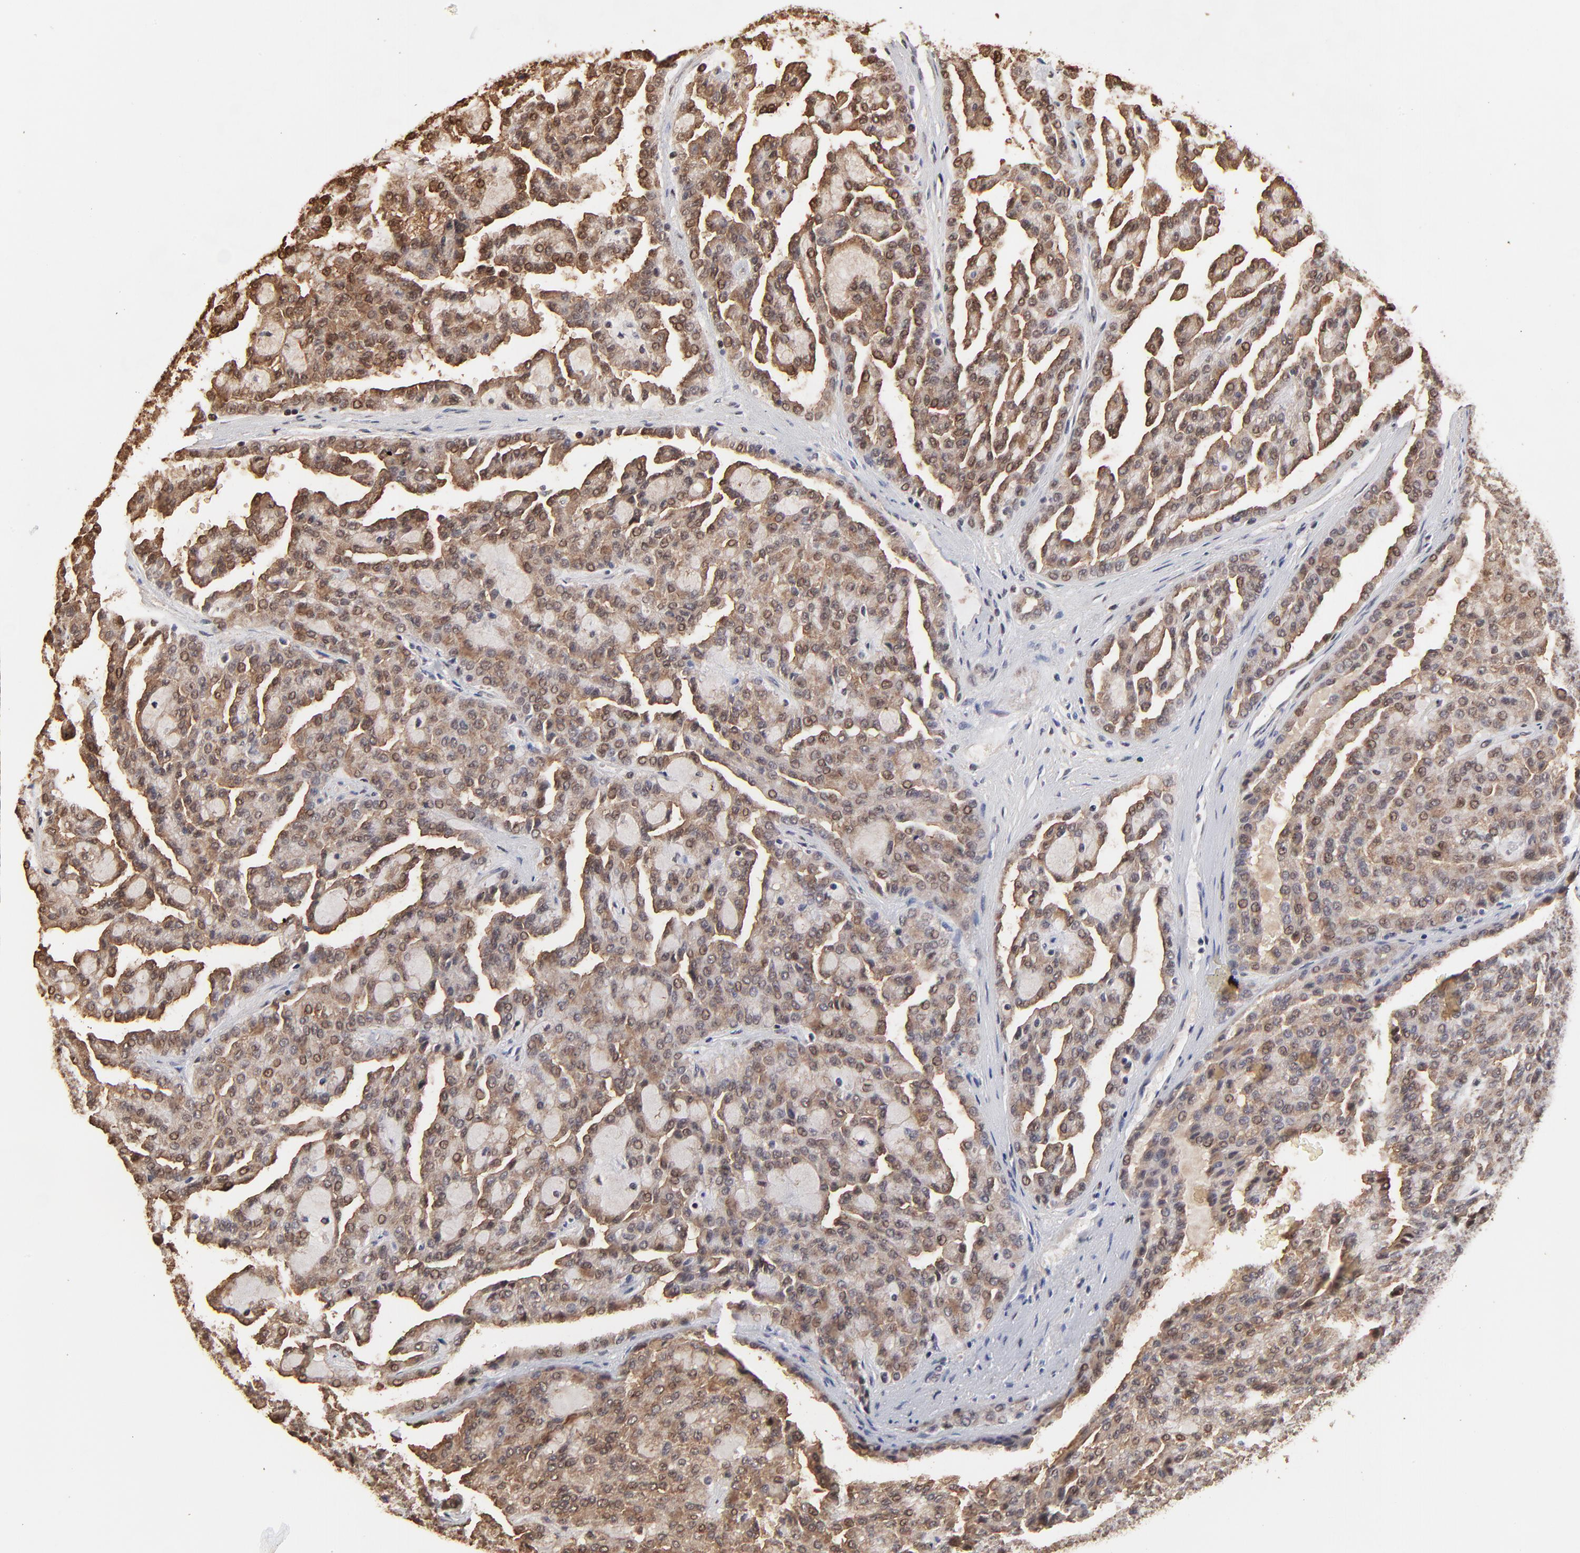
{"staining": {"intensity": "moderate", "quantity": "25%-75%", "location": "nuclear"}, "tissue": "renal cancer", "cell_type": "Tumor cells", "image_type": "cancer", "snomed": [{"axis": "morphology", "description": "Adenocarcinoma, NOS"}, {"axis": "topography", "description": "Kidney"}], "caption": "A medium amount of moderate nuclear staining is seen in approximately 25%-75% of tumor cells in adenocarcinoma (renal) tissue.", "gene": "BIRC5", "patient": {"sex": "male", "age": 63}}